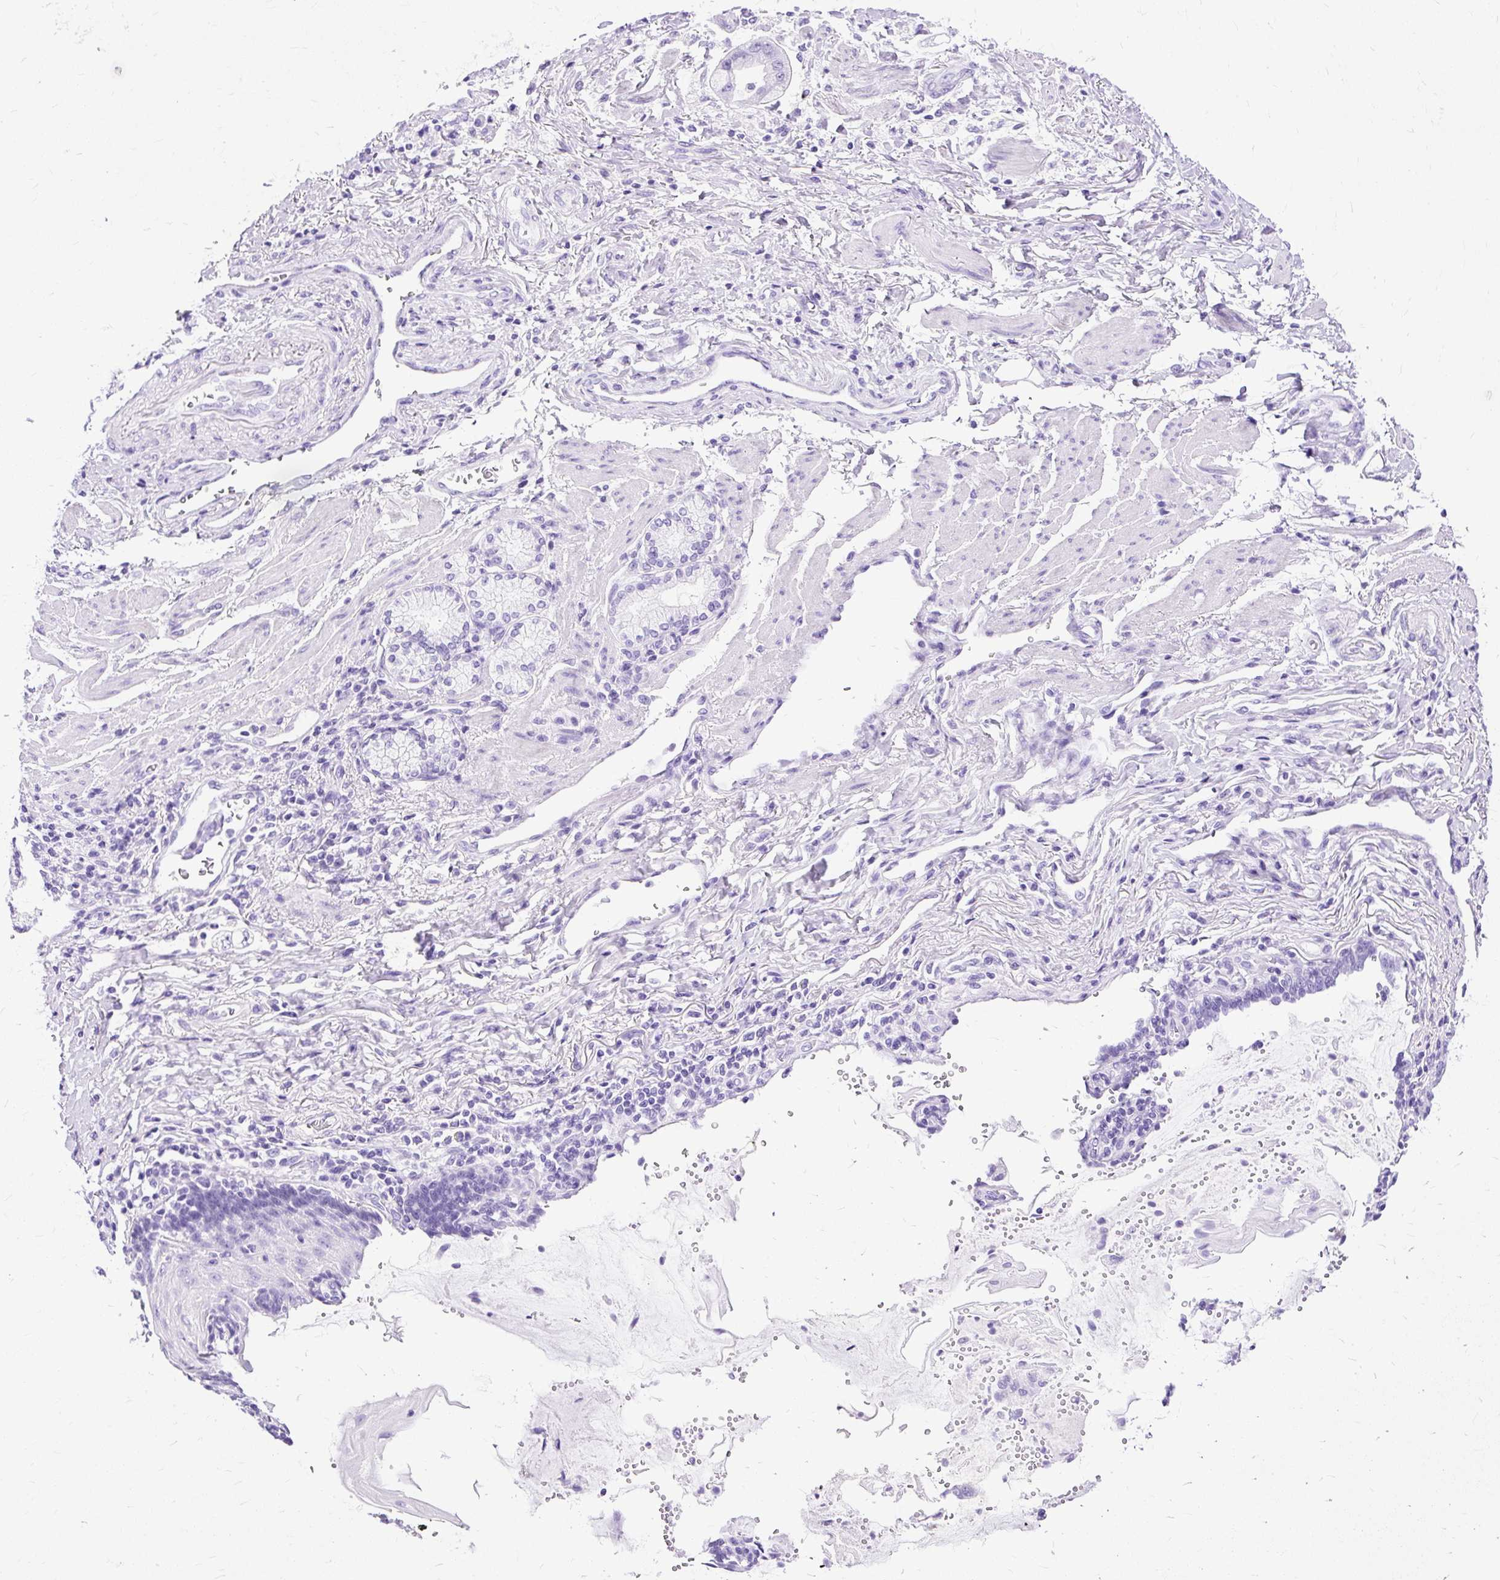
{"staining": {"intensity": "negative", "quantity": "none", "location": "none"}, "tissue": "stomach cancer", "cell_type": "Tumor cells", "image_type": "cancer", "snomed": [{"axis": "morphology", "description": "Adenocarcinoma, NOS"}, {"axis": "topography", "description": "Stomach"}], "caption": "Human stomach adenocarcinoma stained for a protein using immunohistochemistry displays no expression in tumor cells.", "gene": "SLC8A2", "patient": {"sex": "male", "age": 62}}